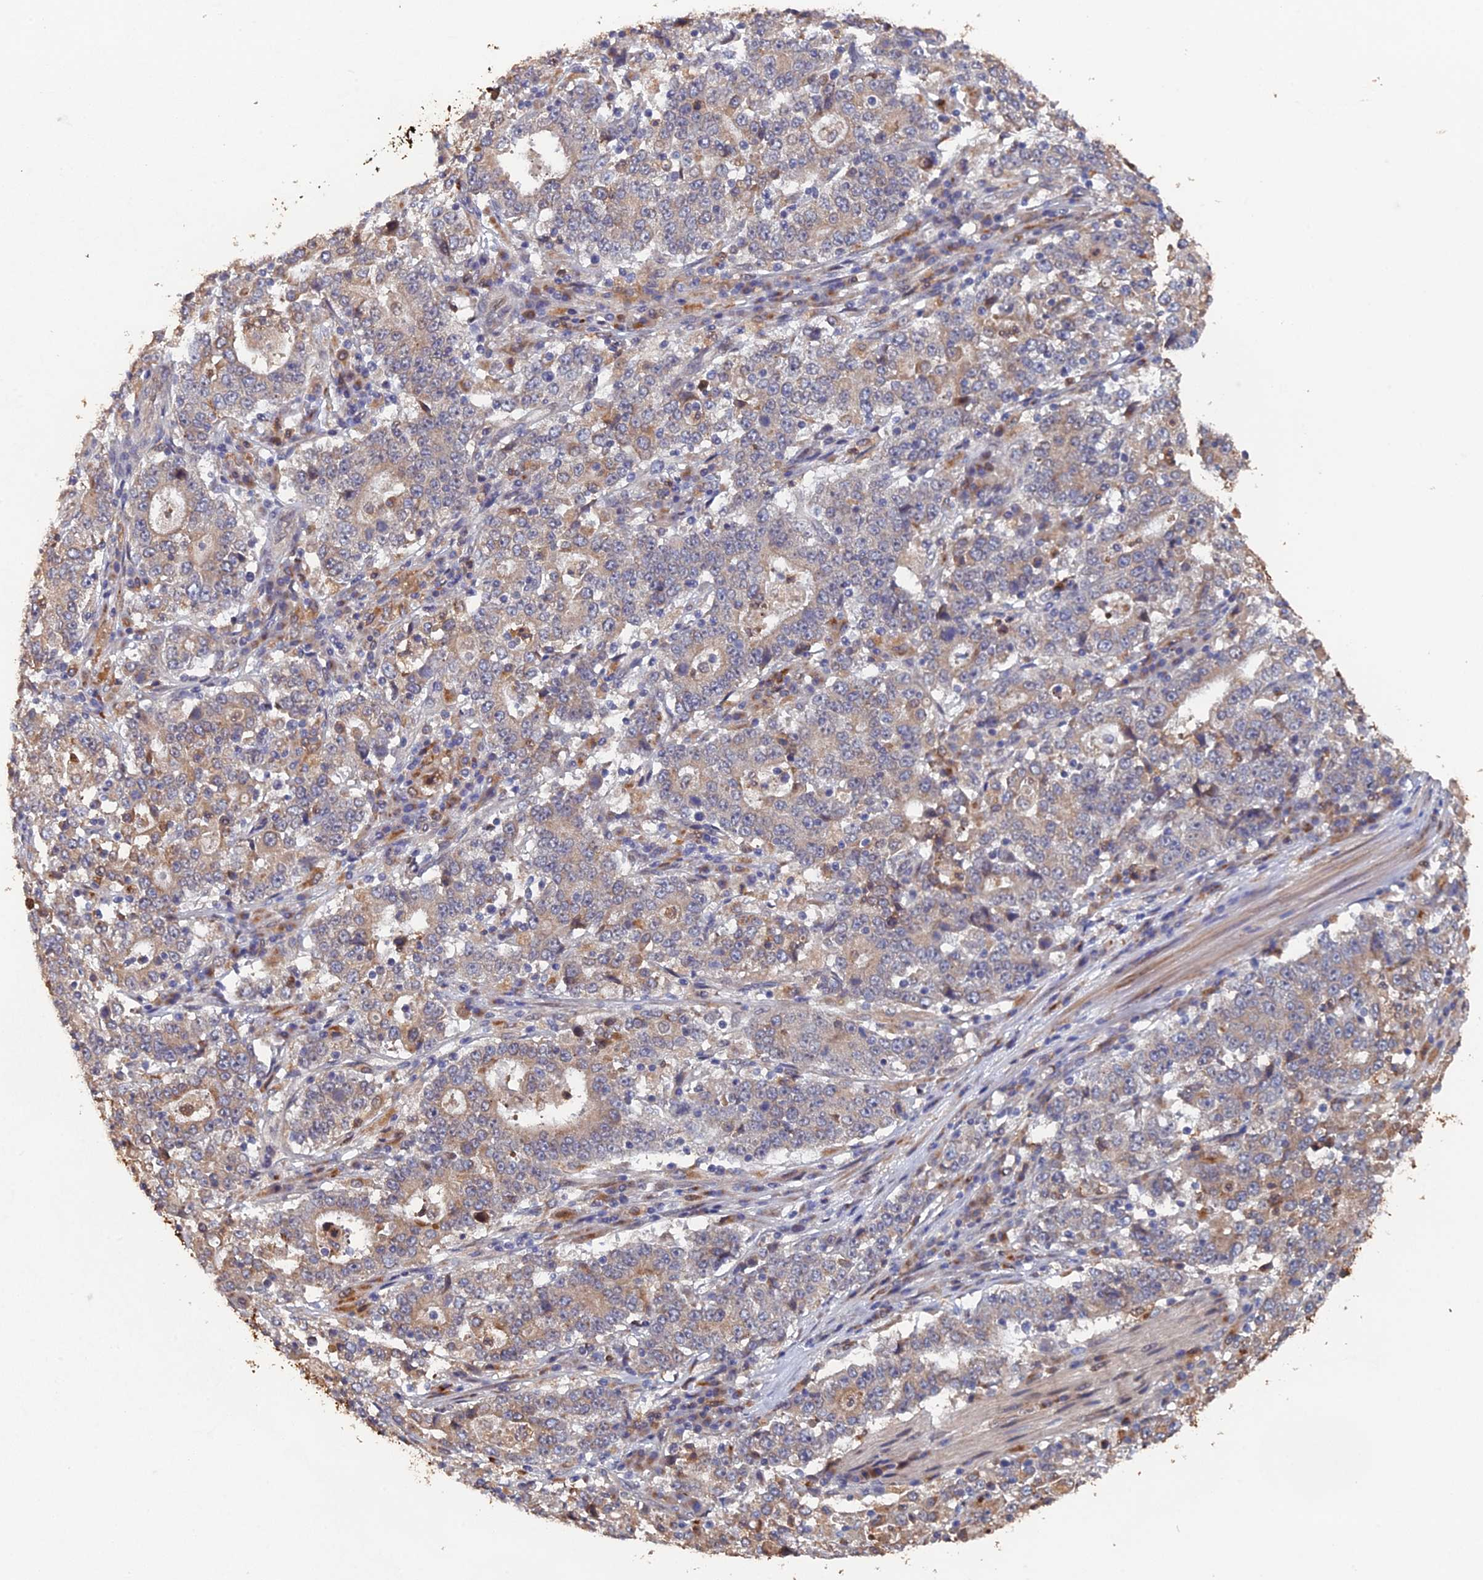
{"staining": {"intensity": "weak", "quantity": "25%-75%", "location": "cytoplasmic/membranous"}, "tissue": "stomach cancer", "cell_type": "Tumor cells", "image_type": "cancer", "snomed": [{"axis": "morphology", "description": "Adenocarcinoma, NOS"}, {"axis": "topography", "description": "Stomach"}], "caption": "Protein expression analysis of stomach adenocarcinoma shows weak cytoplasmic/membranous positivity in approximately 25%-75% of tumor cells.", "gene": "VPS37C", "patient": {"sex": "male", "age": 59}}